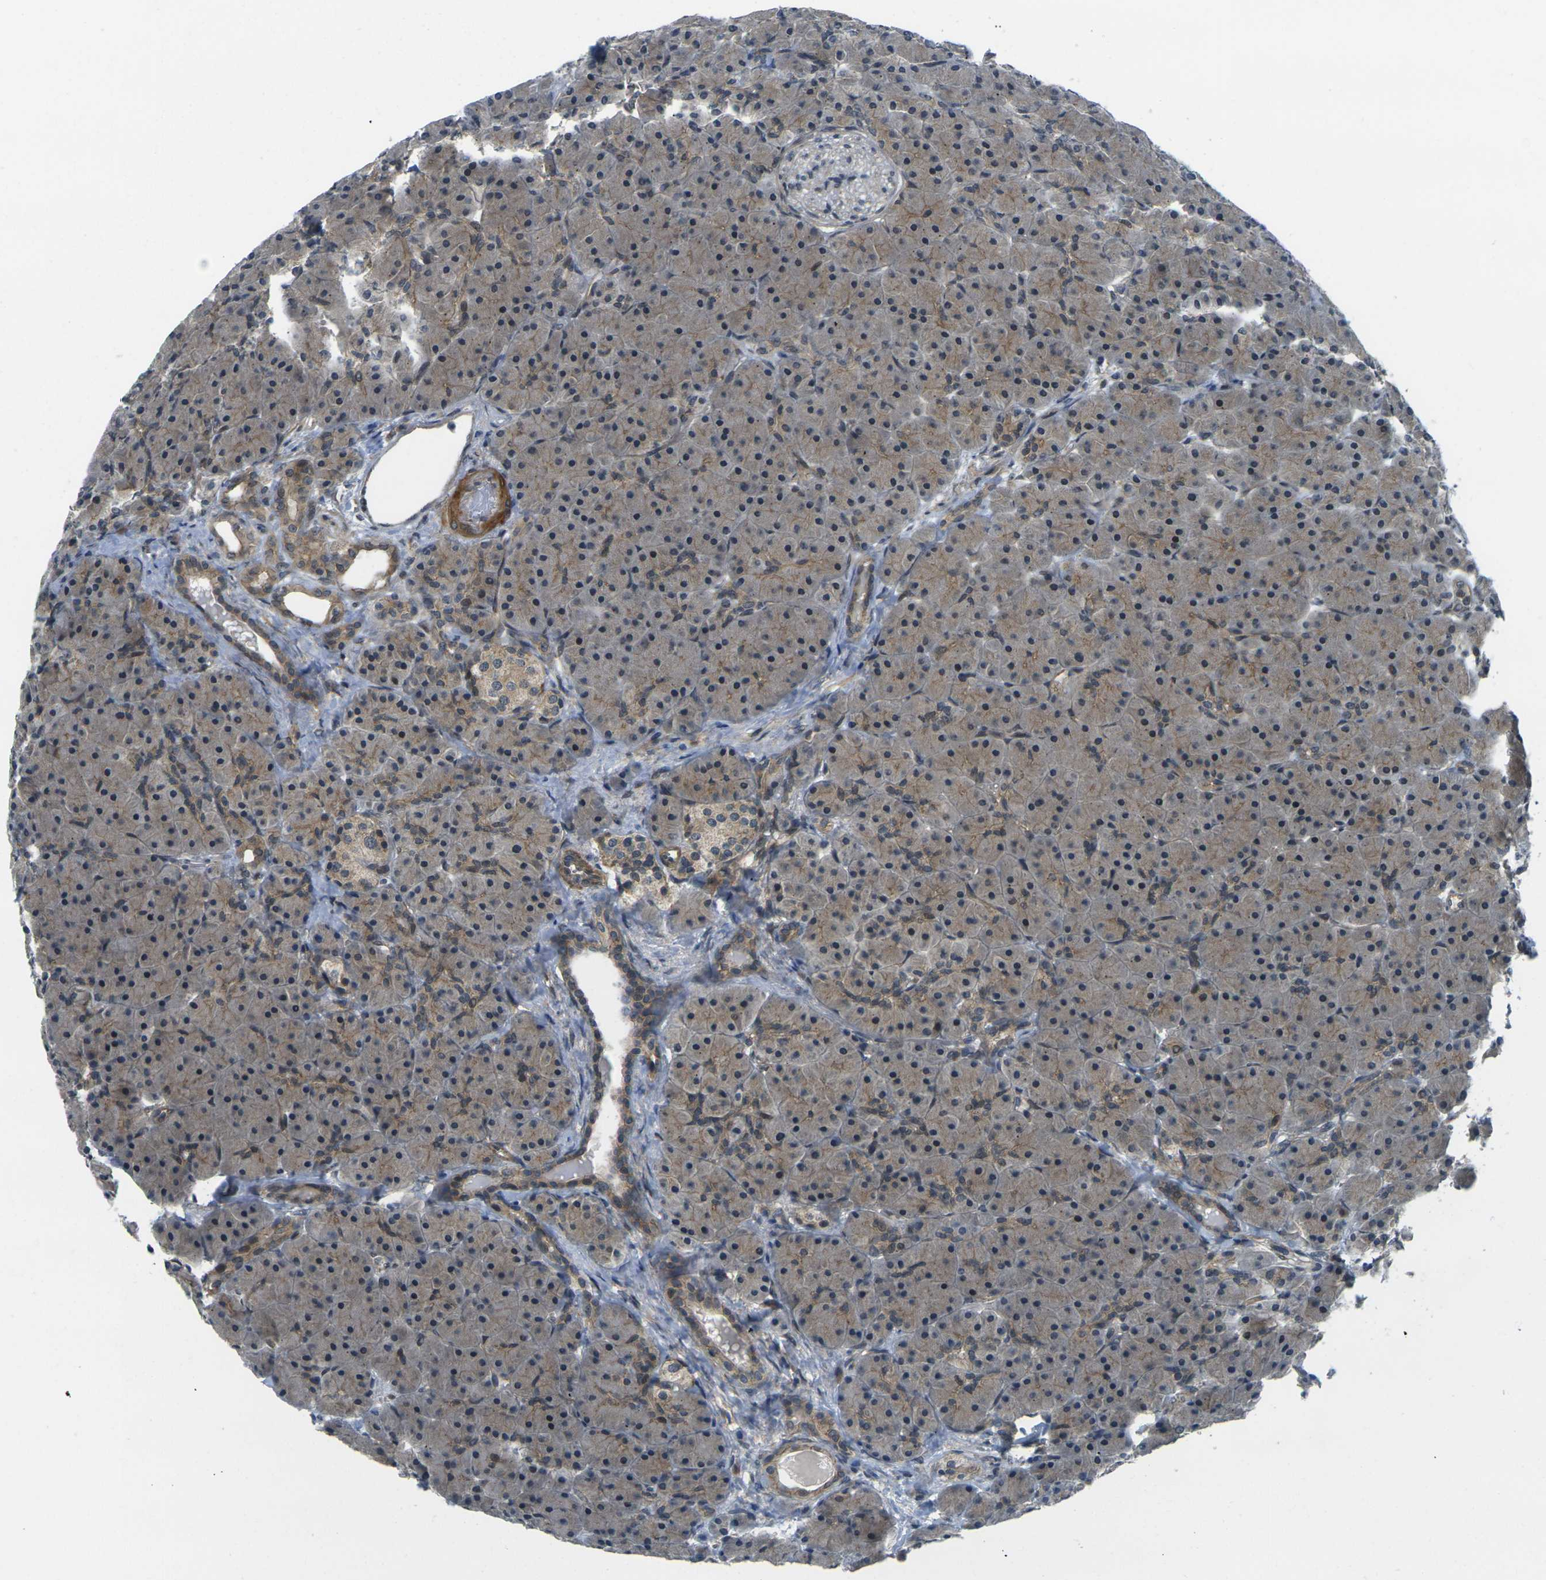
{"staining": {"intensity": "weak", "quantity": "25%-75%", "location": "cytoplasmic/membranous"}, "tissue": "pancreas", "cell_type": "Exocrine glandular cells", "image_type": "normal", "snomed": [{"axis": "morphology", "description": "Normal tissue, NOS"}, {"axis": "topography", "description": "Pancreas"}], "caption": "Protein analysis of benign pancreas shows weak cytoplasmic/membranous positivity in approximately 25%-75% of exocrine glandular cells. The staining was performed using DAB to visualize the protein expression in brown, while the nuclei were stained in blue with hematoxylin (Magnification: 20x).", "gene": "KCTD10", "patient": {"sex": "male", "age": 66}}